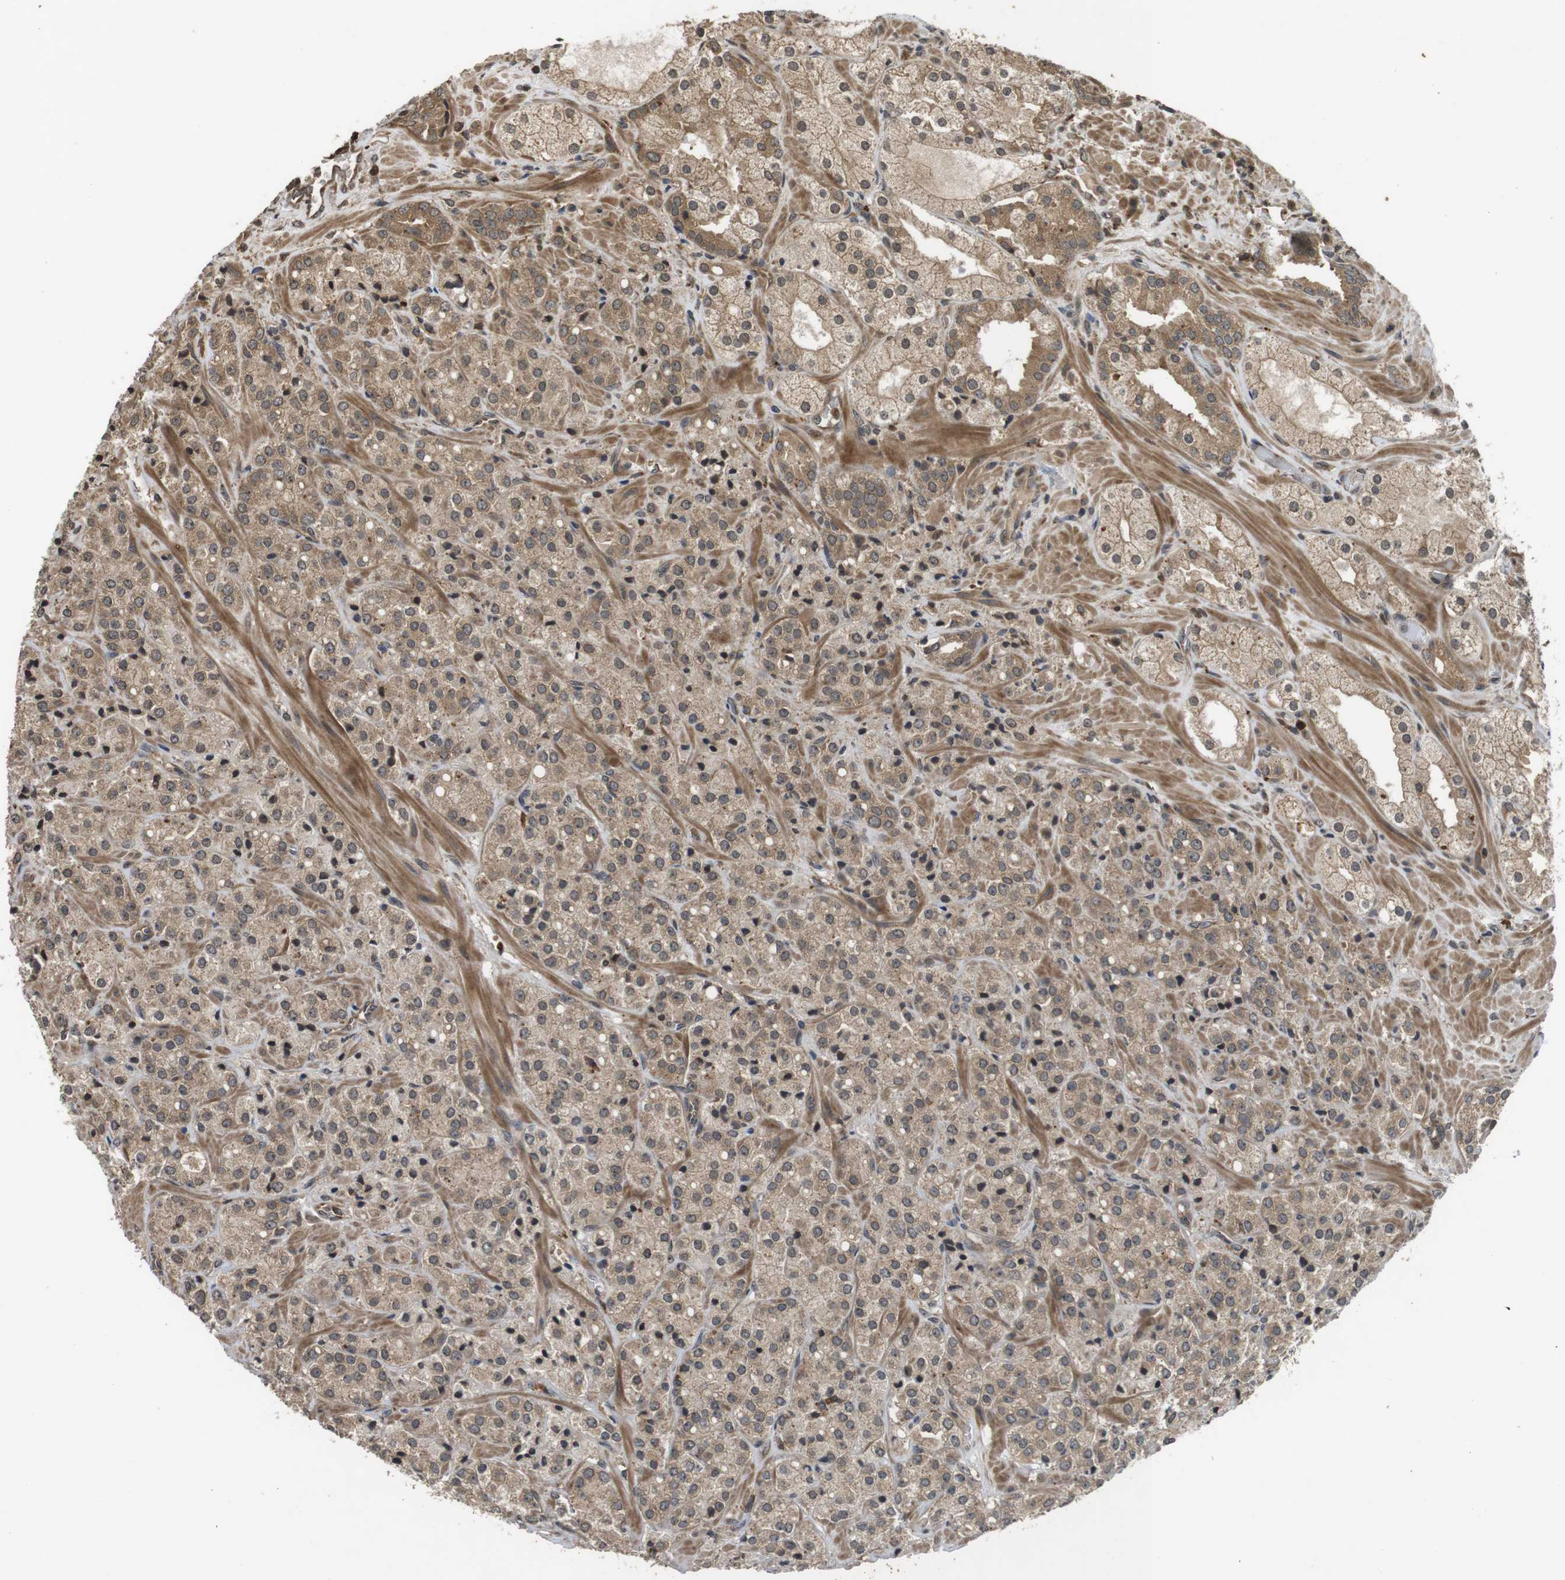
{"staining": {"intensity": "moderate", "quantity": ">75%", "location": "cytoplasmic/membranous"}, "tissue": "prostate cancer", "cell_type": "Tumor cells", "image_type": "cancer", "snomed": [{"axis": "morphology", "description": "Adenocarcinoma, High grade"}, {"axis": "topography", "description": "Prostate"}], "caption": "This is an image of immunohistochemistry (IHC) staining of prostate cancer (adenocarcinoma (high-grade)), which shows moderate positivity in the cytoplasmic/membranous of tumor cells.", "gene": "FZD10", "patient": {"sex": "male", "age": 64}}